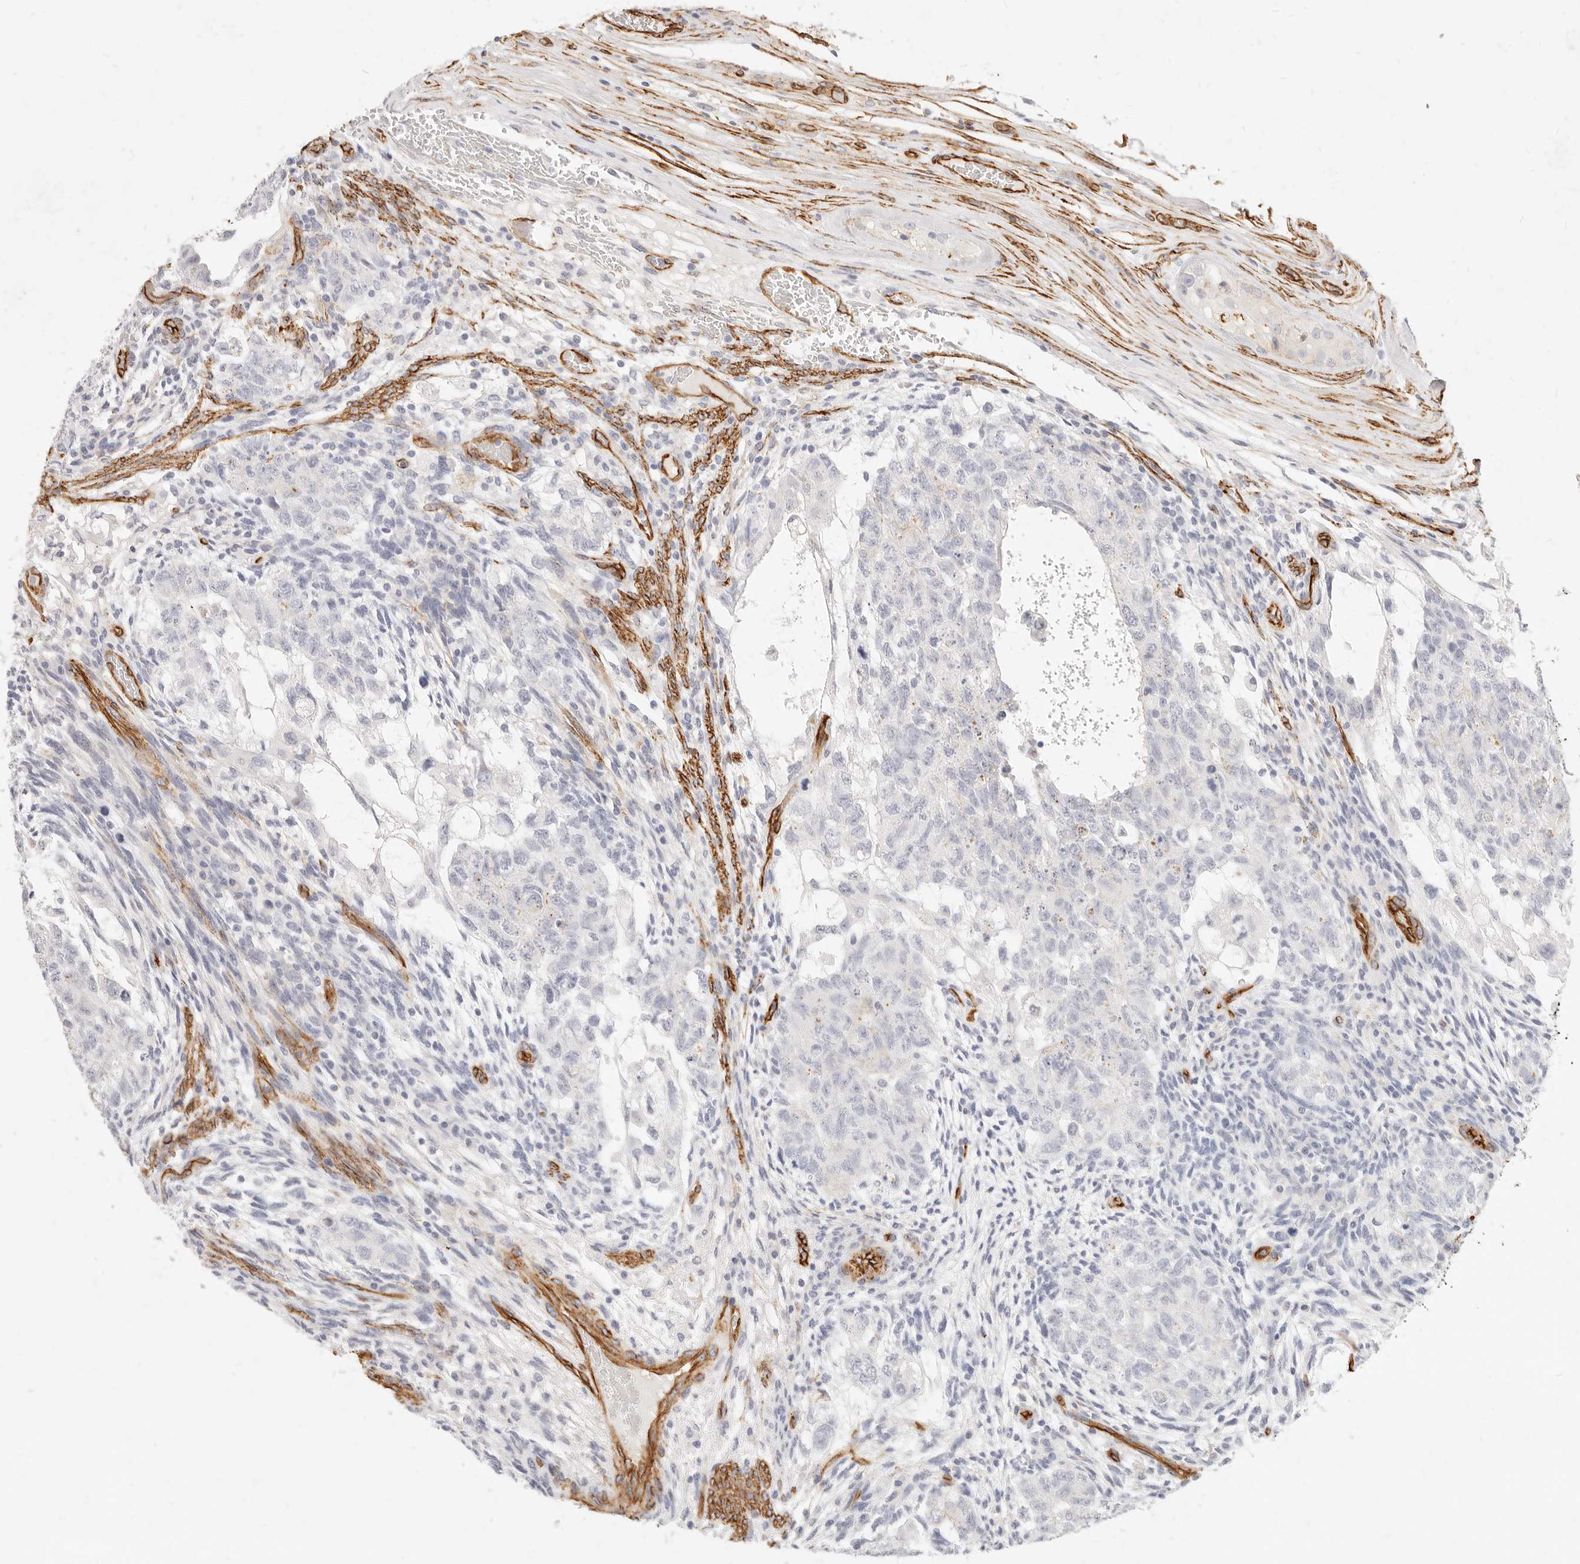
{"staining": {"intensity": "negative", "quantity": "none", "location": "none"}, "tissue": "testis cancer", "cell_type": "Tumor cells", "image_type": "cancer", "snomed": [{"axis": "morphology", "description": "Normal tissue, NOS"}, {"axis": "morphology", "description": "Carcinoma, Embryonal, NOS"}, {"axis": "topography", "description": "Testis"}], "caption": "This is an IHC histopathology image of human testis cancer (embryonal carcinoma). There is no positivity in tumor cells.", "gene": "NUS1", "patient": {"sex": "male", "age": 36}}